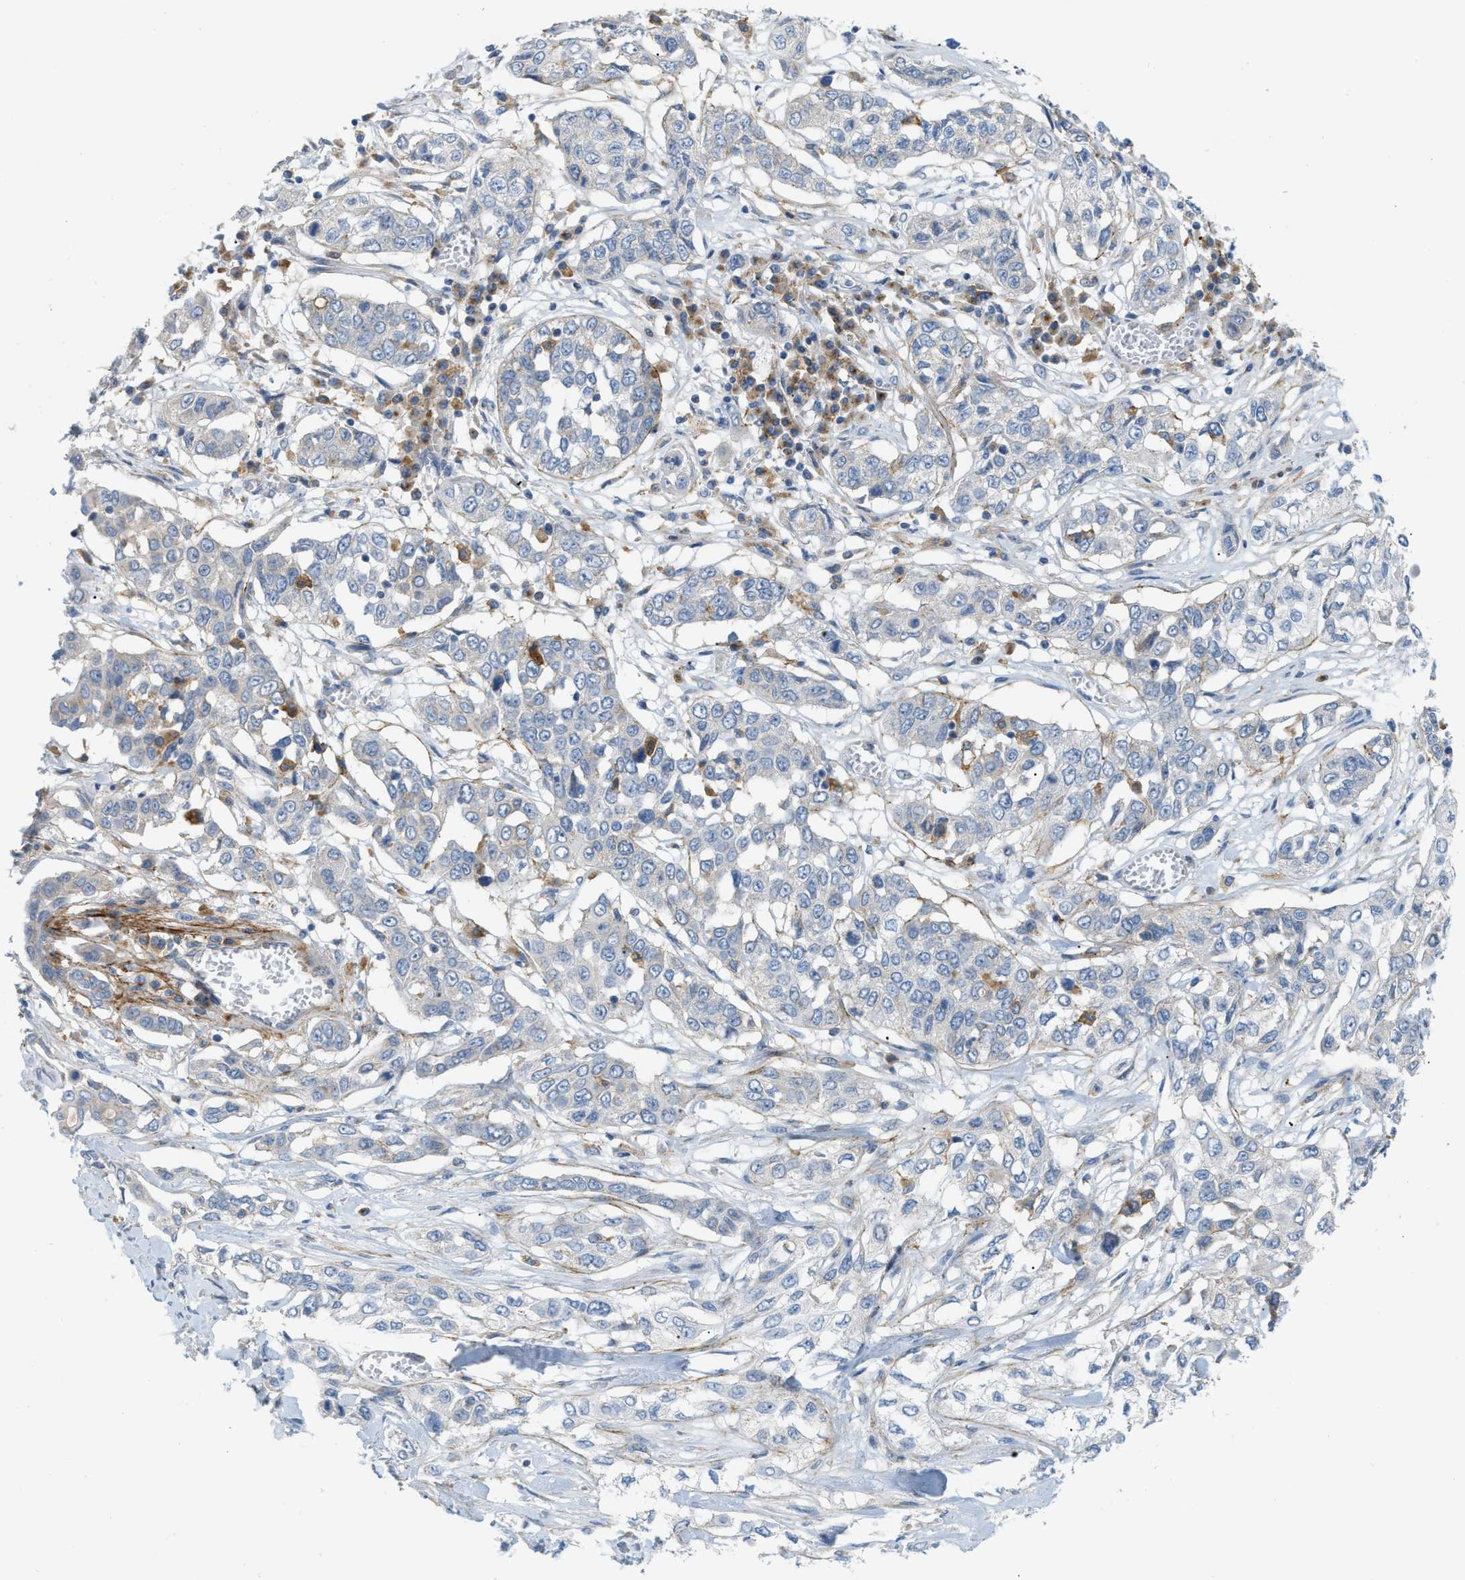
{"staining": {"intensity": "negative", "quantity": "none", "location": "none"}, "tissue": "lung cancer", "cell_type": "Tumor cells", "image_type": "cancer", "snomed": [{"axis": "morphology", "description": "Squamous cell carcinoma, NOS"}, {"axis": "topography", "description": "Lung"}], "caption": "Tumor cells are negative for protein expression in human lung cancer (squamous cell carcinoma).", "gene": "LMBRD1", "patient": {"sex": "male", "age": 71}}